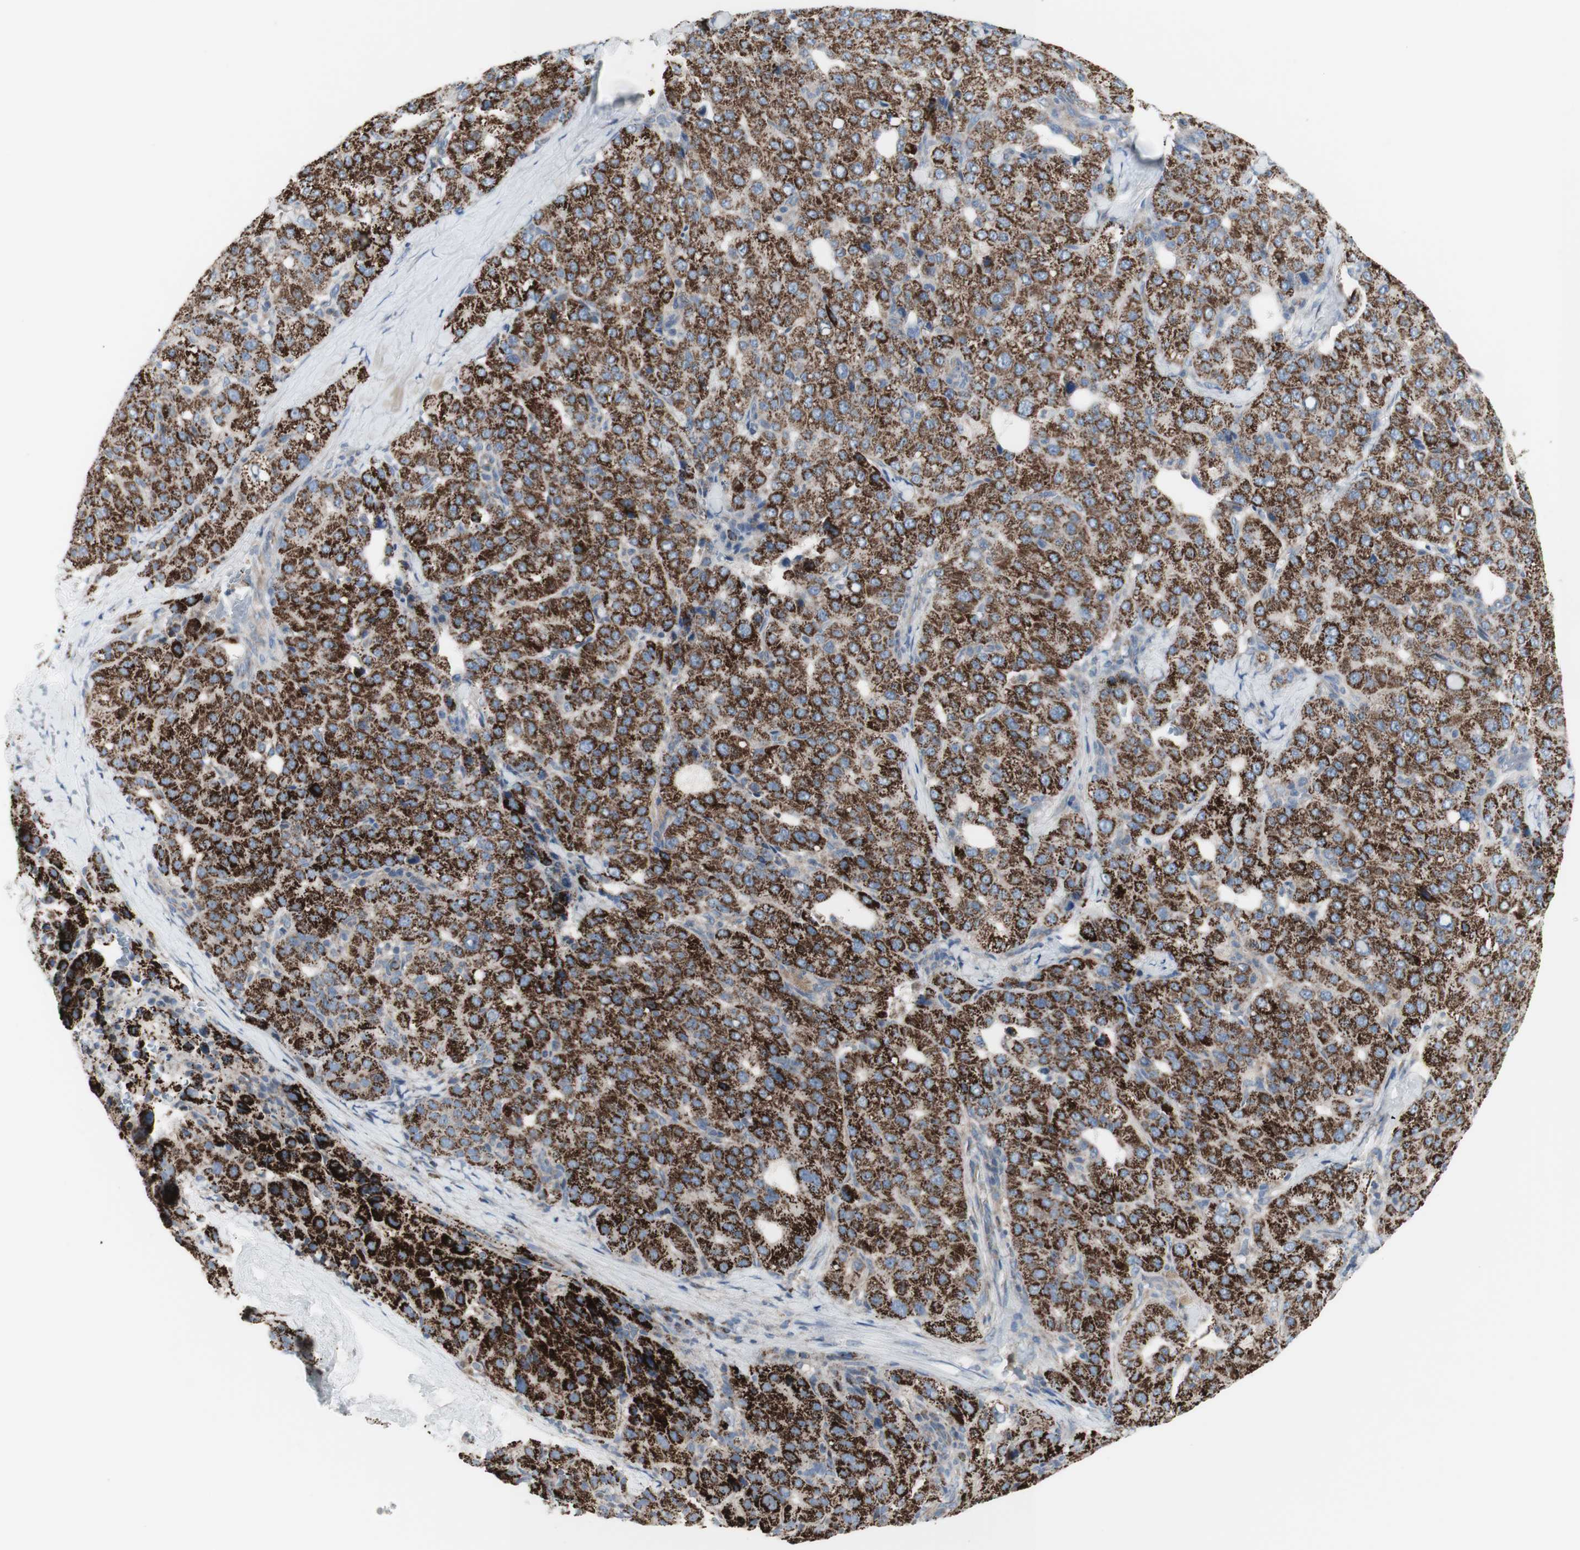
{"staining": {"intensity": "strong", "quantity": "25%-75%", "location": "cytoplasmic/membranous"}, "tissue": "liver cancer", "cell_type": "Tumor cells", "image_type": "cancer", "snomed": [{"axis": "morphology", "description": "Carcinoma, Hepatocellular, NOS"}, {"axis": "topography", "description": "Liver"}], "caption": "Strong cytoplasmic/membranous protein positivity is present in approximately 25%-75% of tumor cells in liver cancer.", "gene": "C3orf52", "patient": {"sex": "male", "age": 65}}